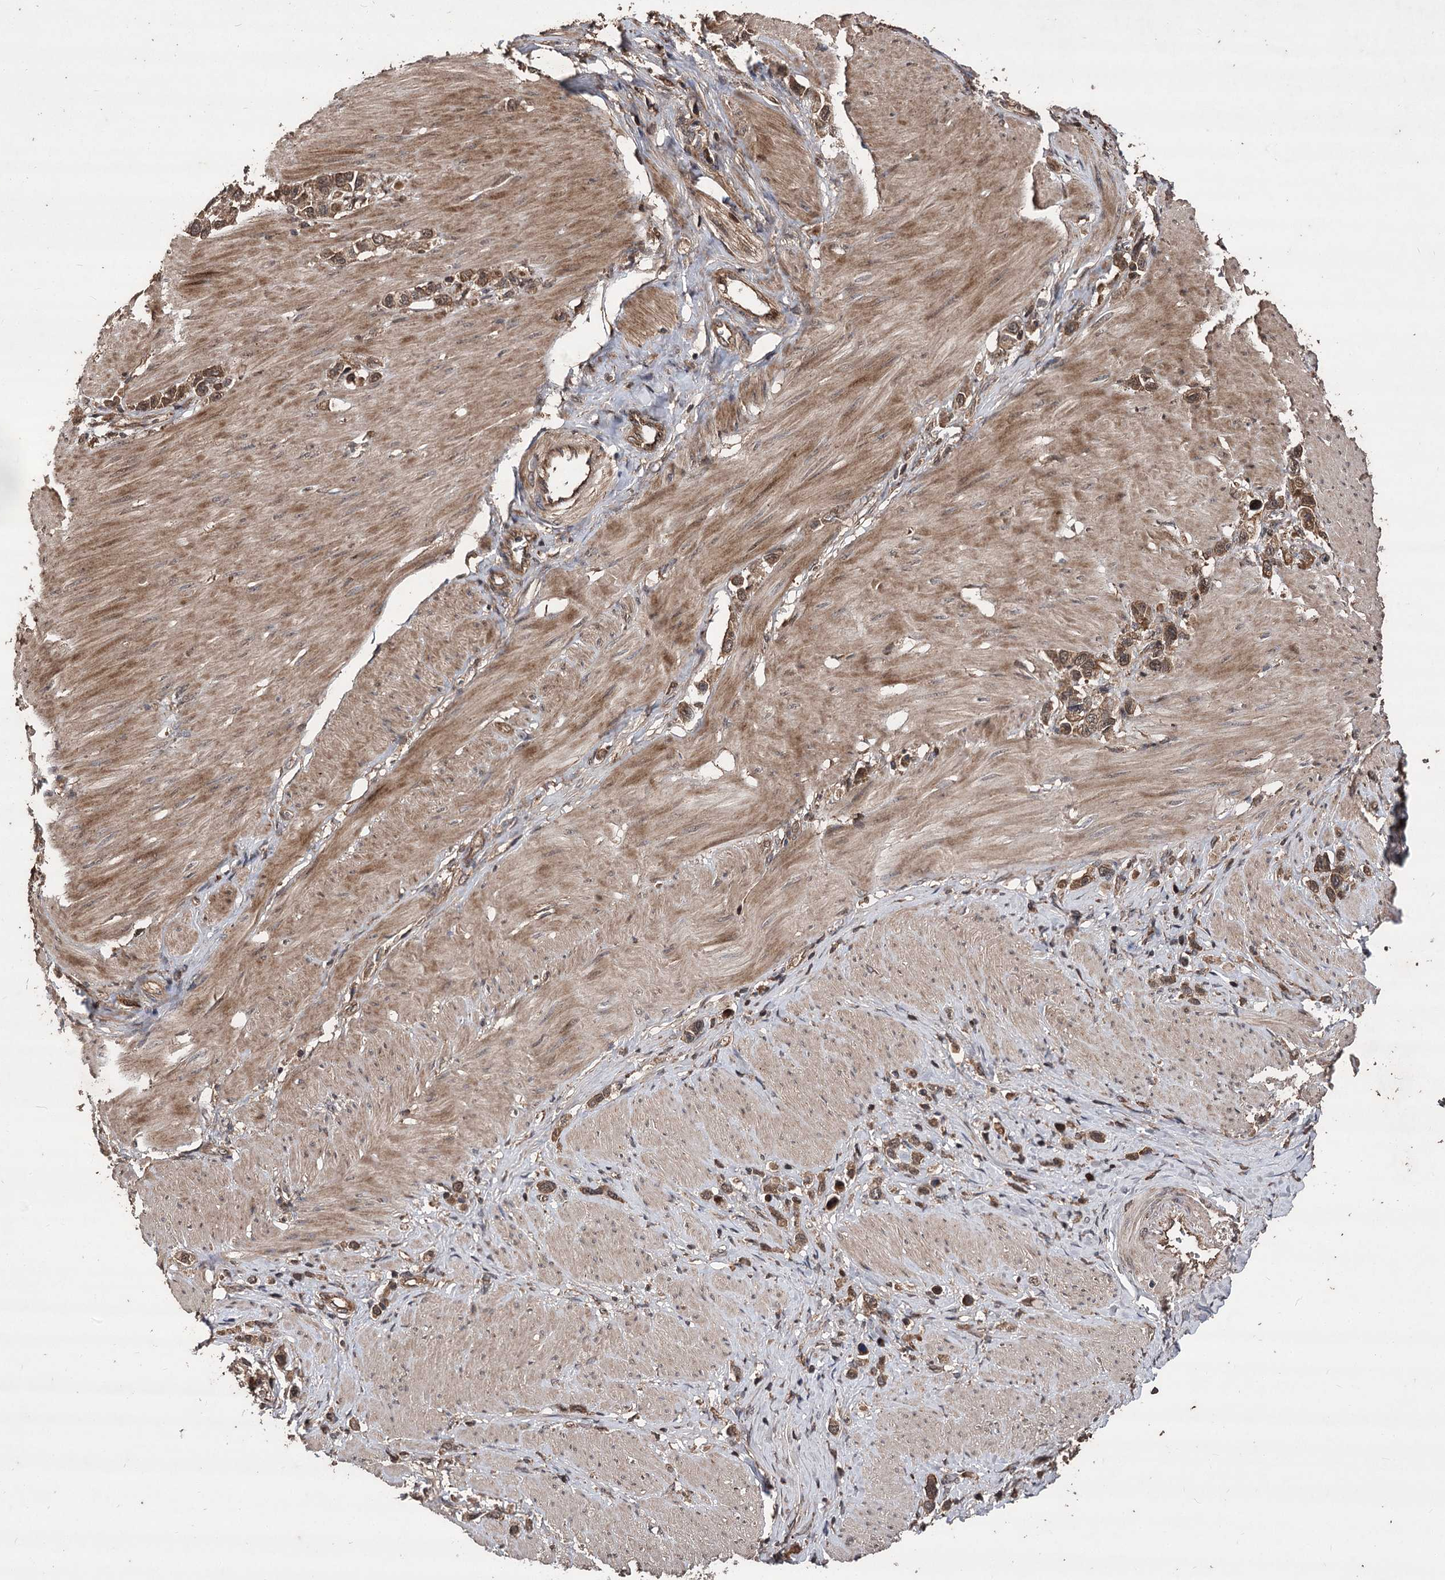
{"staining": {"intensity": "moderate", "quantity": ">75%", "location": "cytoplasmic/membranous"}, "tissue": "stomach cancer", "cell_type": "Tumor cells", "image_type": "cancer", "snomed": [{"axis": "morphology", "description": "Normal tissue, NOS"}, {"axis": "morphology", "description": "Adenocarcinoma, NOS"}, {"axis": "topography", "description": "Stomach, upper"}, {"axis": "topography", "description": "Stomach"}], "caption": "IHC image of neoplastic tissue: stomach adenocarcinoma stained using immunohistochemistry (IHC) exhibits medium levels of moderate protein expression localized specifically in the cytoplasmic/membranous of tumor cells, appearing as a cytoplasmic/membranous brown color.", "gene": "RASSF3", "patient": {"sex": "female", "age": 65}}